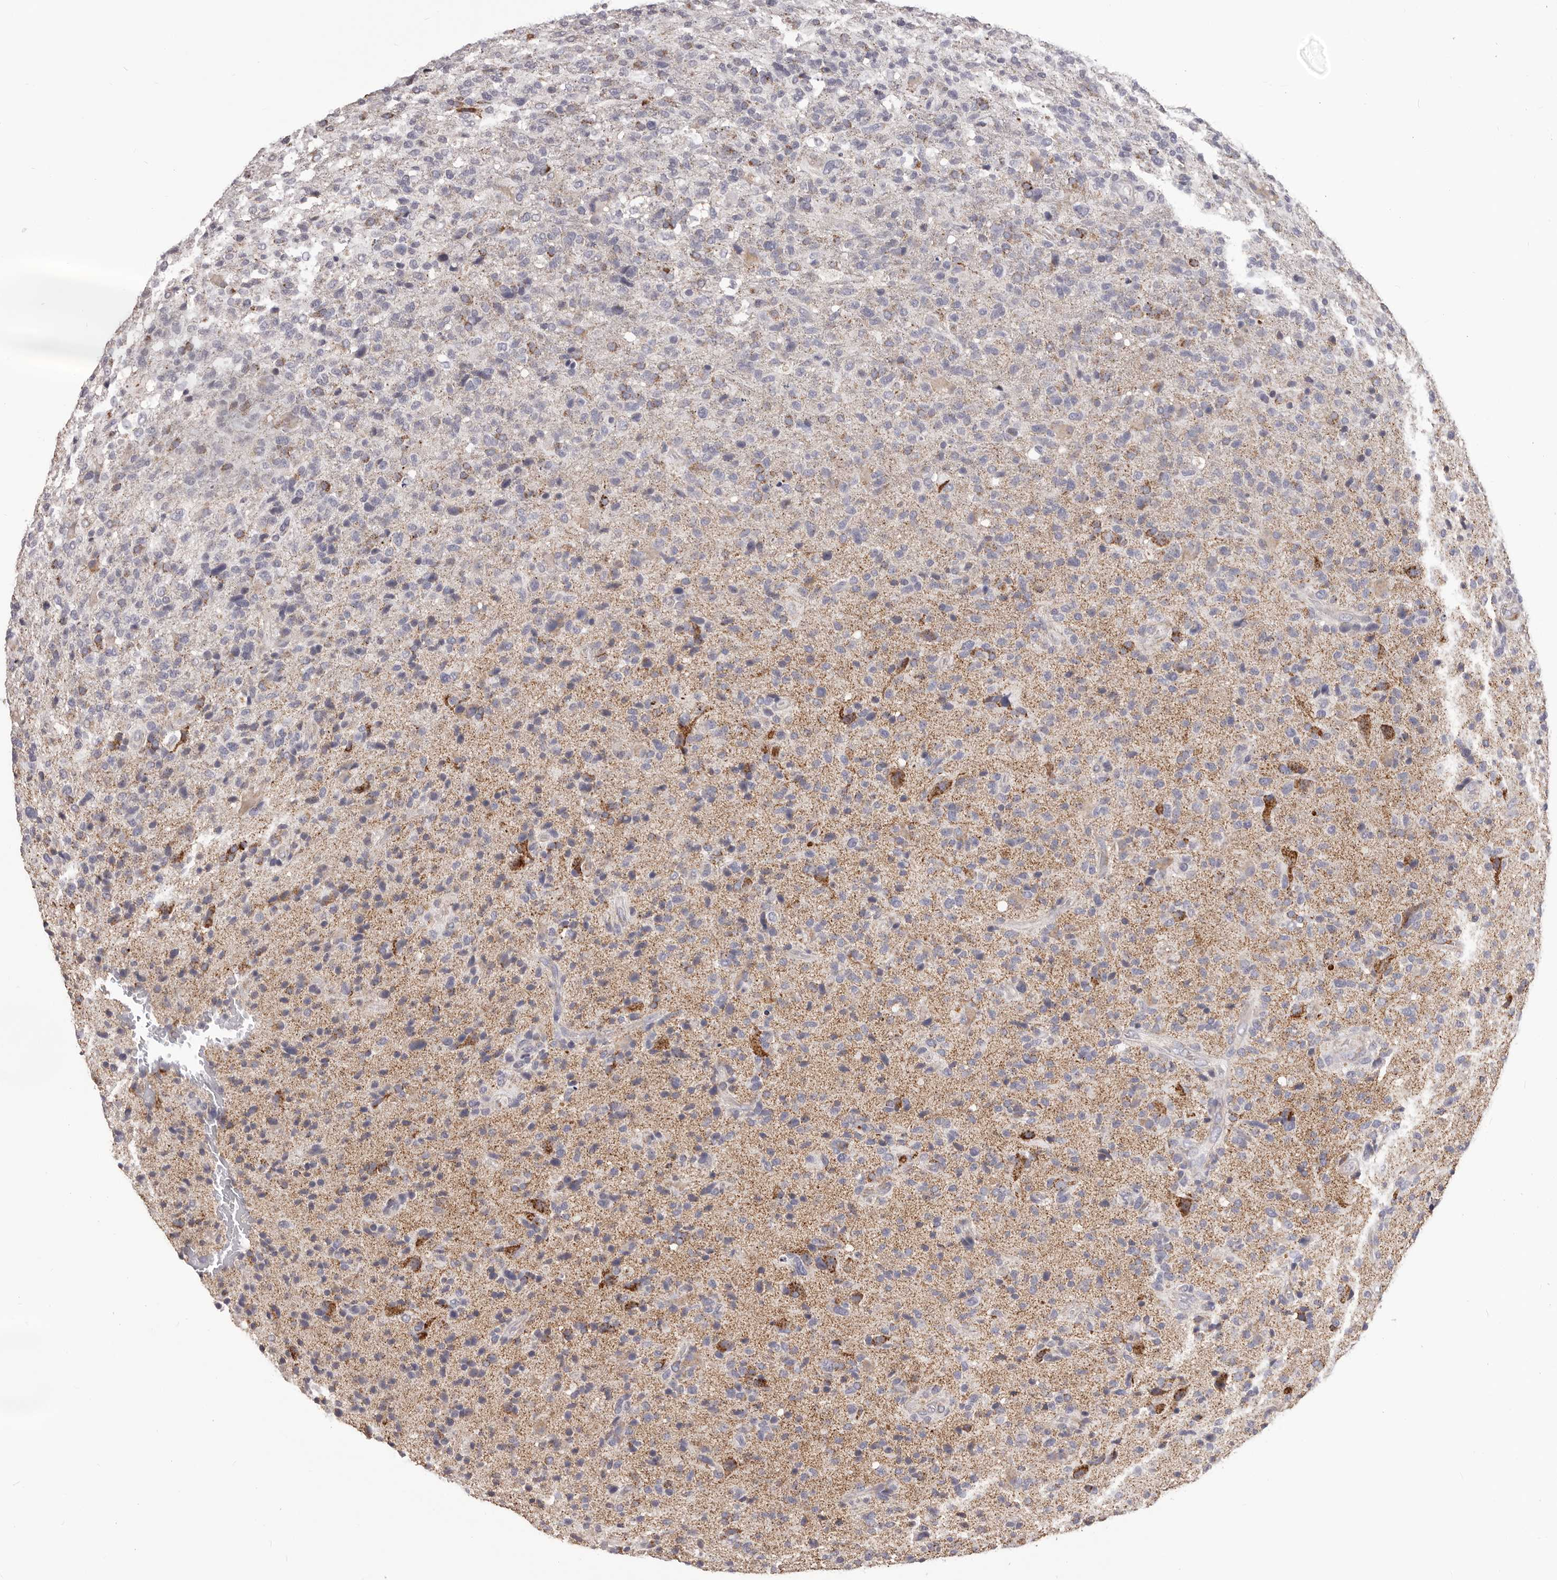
{"staining": {"intensity": "moderate", "quantity": "<25%", "location": "cytoplasmic/membranous"}, "tissue": "glioma", "cell_type": "Tumor cells", "image_type": "cancer", "snomed": [{"axis": "morphology", "description": "Glioma, malignant, High grade"}, {"axis": "topography", "description": "Brain"}], "caption": "Immunohistochemical staining of human glioma displays moderate cytoplasmic/membranous protein staining in about <25% of tumor cells.", "gene": "PRMT2", "patient": {"sex": "male", "age": 72}}